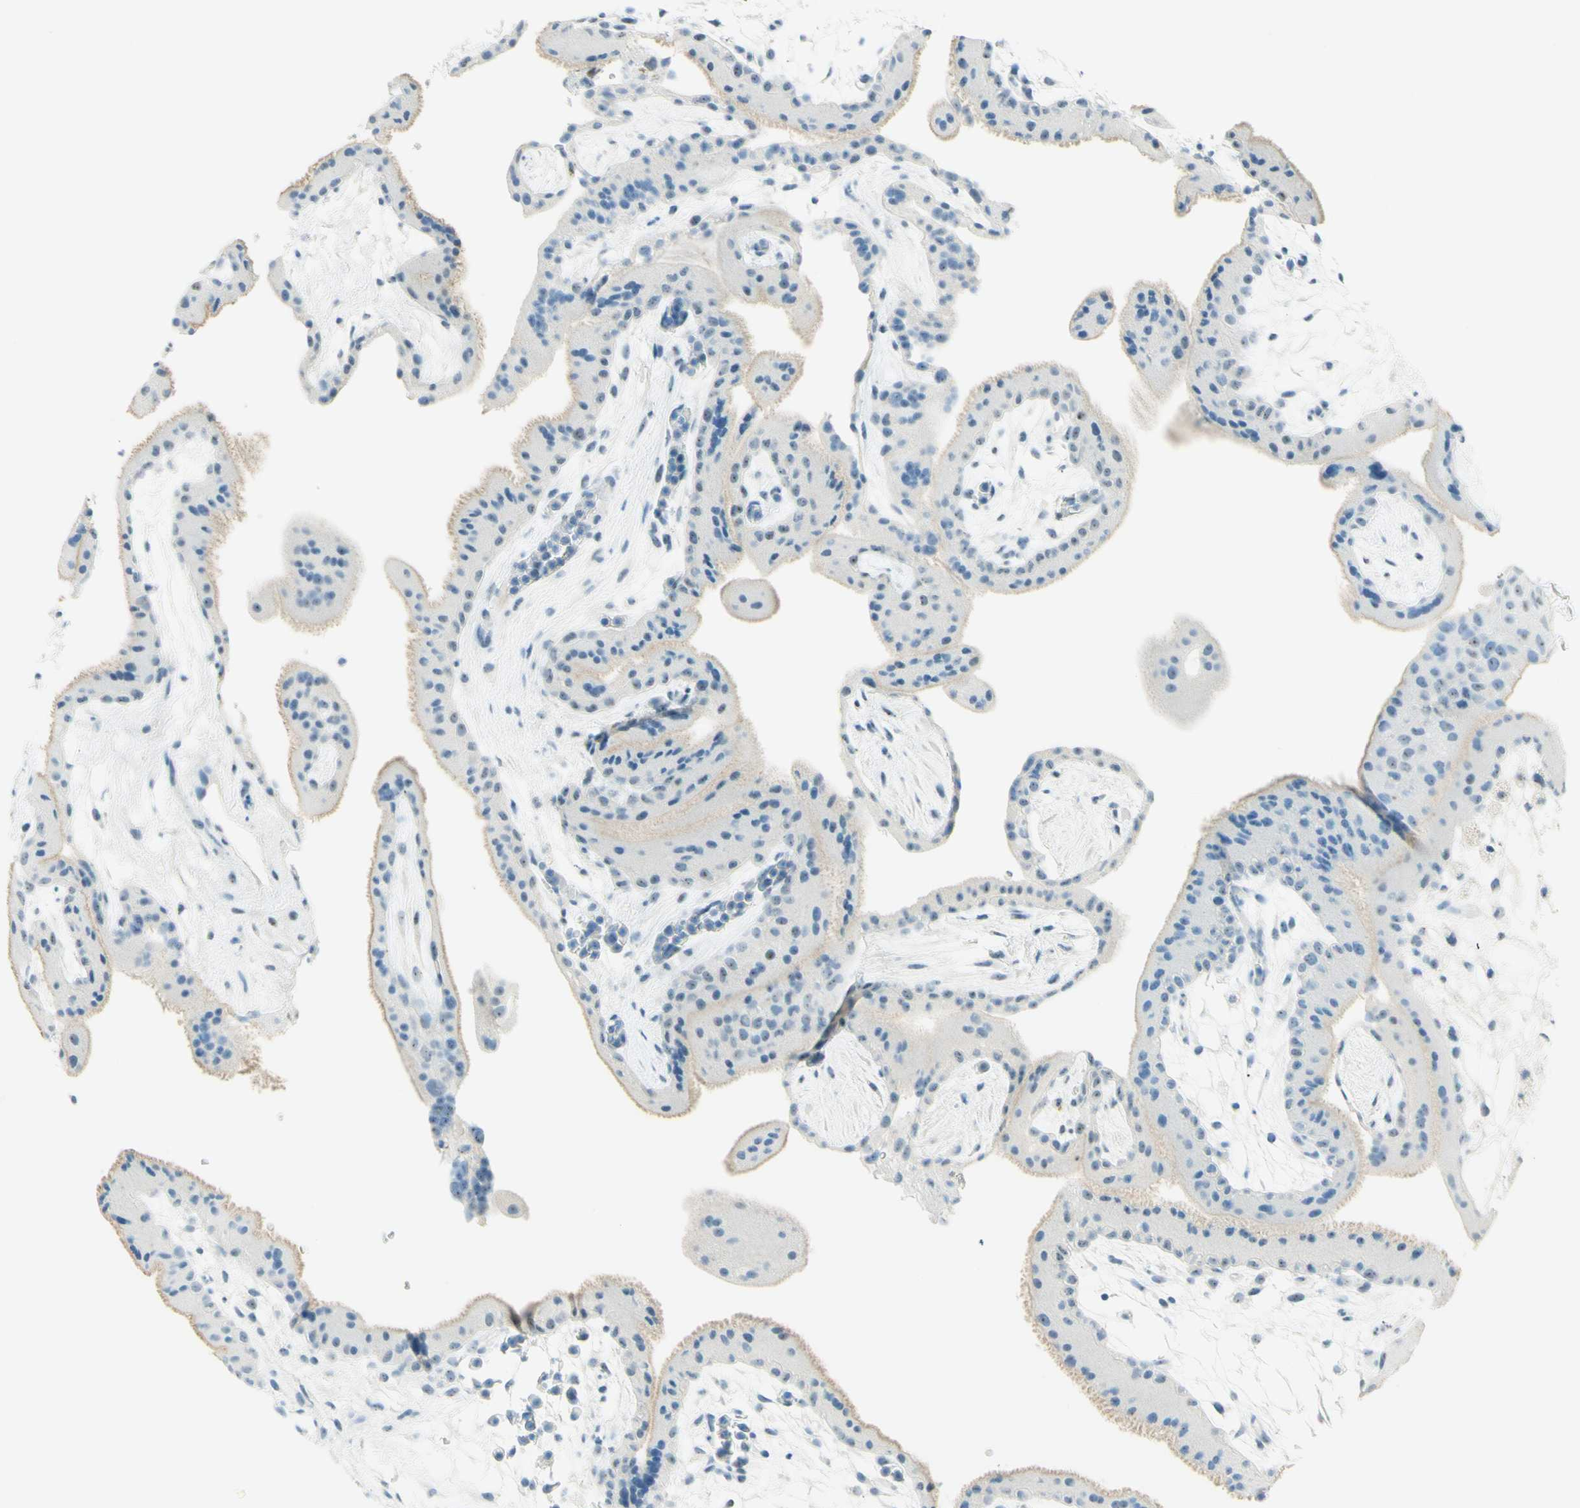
{"staining": {"intensity": "negative", "quantity": "none", "location": "none"}, "tissue": "placenta", "cell_type": "Trophoblastic cells", "image_type": "normal", "snomed": [{"axis": "morphology", "description": "Normal tissue, NOS"}, {"axis": "topography", "description": "Placenta"}], "caption": "Human placenta stained for a protein using IHC demonstrates no staining in trophoblastic cells.", "gene": "FMR1NB", "patient": {"sex": "female", "age": 19}}